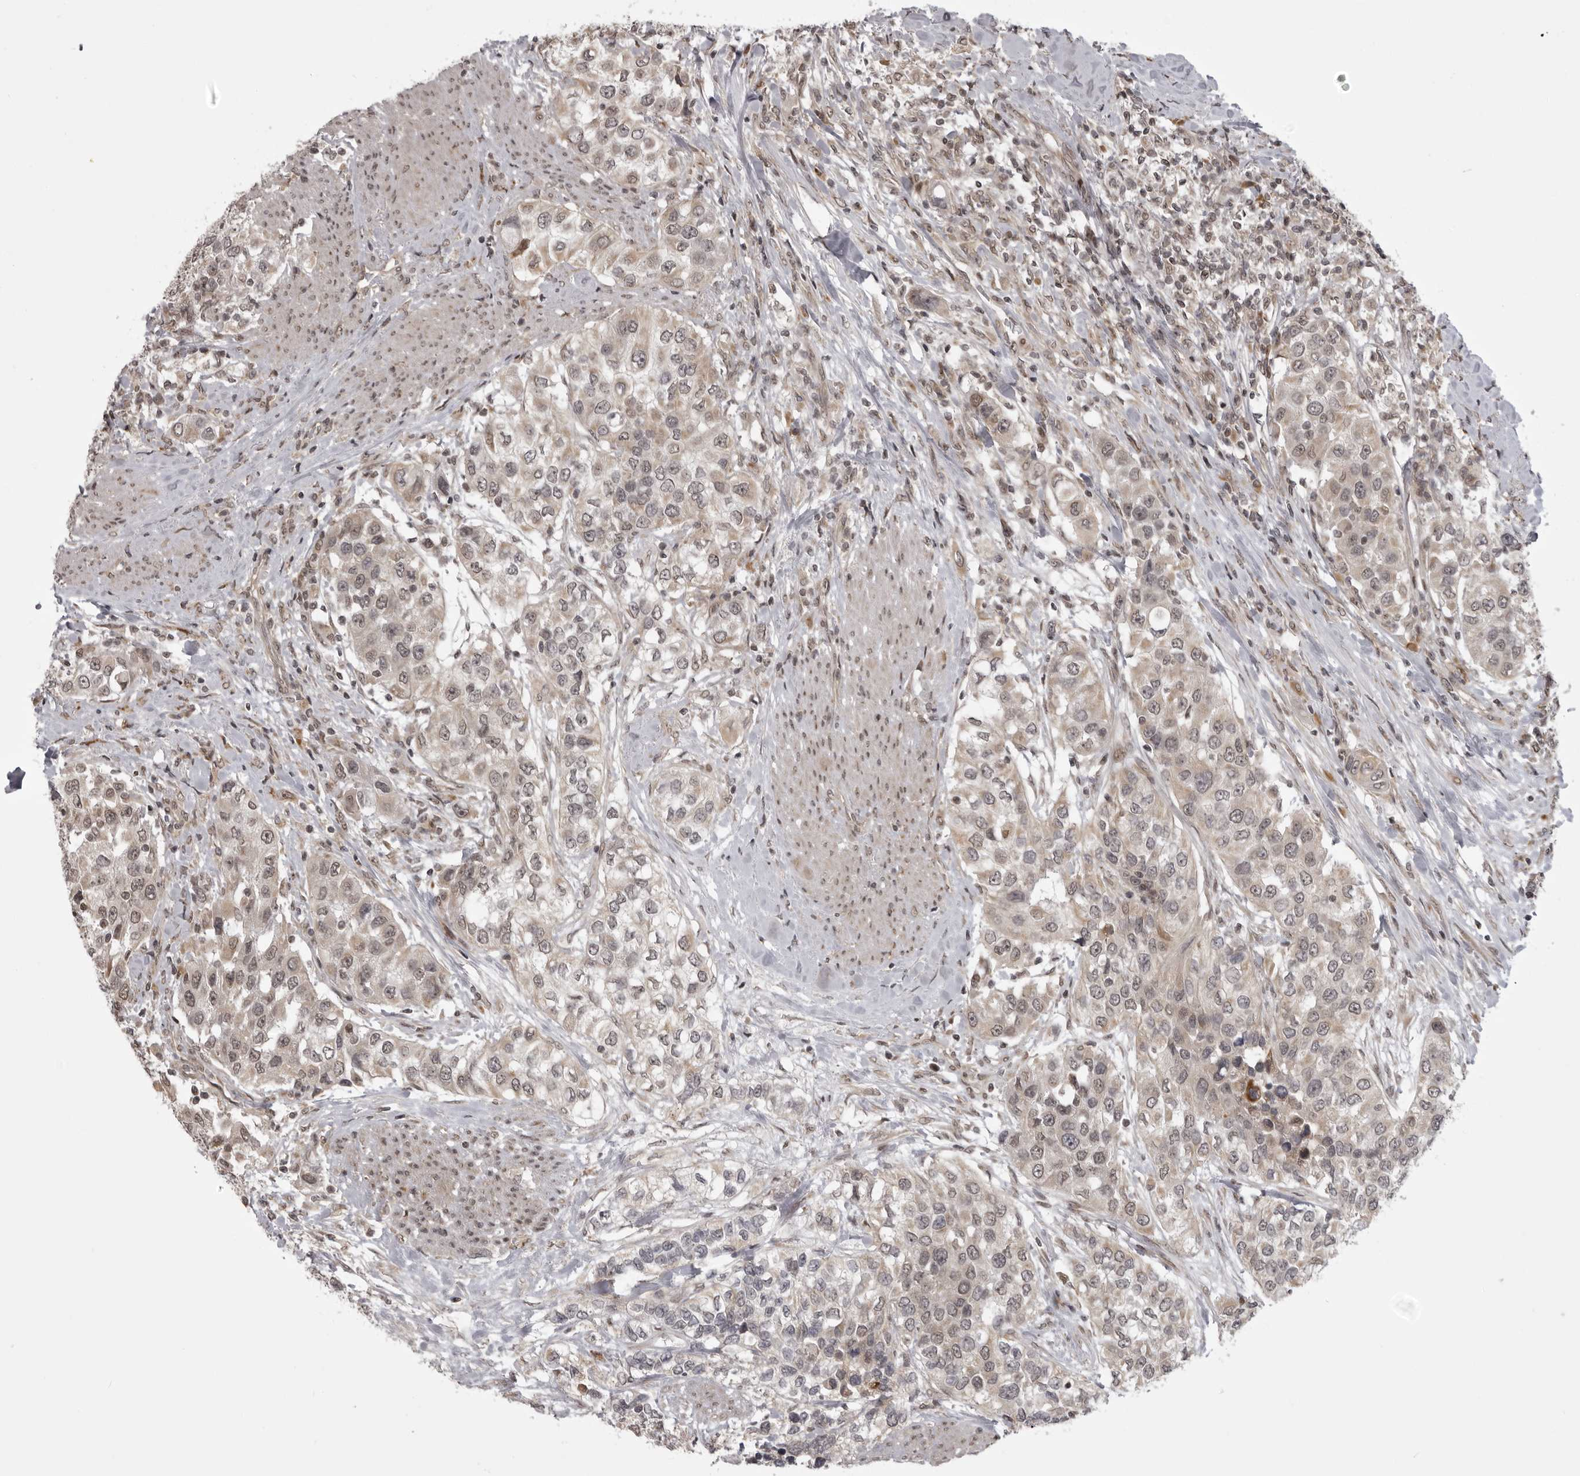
{"staining": {"intensity": "weak", "quantity": ">75%", "location": "cytoplasmic/membranous,nuclear"}, "tissue": "urothelial cancer", "cell_type": "Tumor cells", "image_type": "cancer", "snomed": [{"axis": "morphology", "description": "Urothelial carcinoma, High grade"}, {"axis": "topography", "description": "Urinary bladder"}], "caption": "Urothelial cancer tissue exhibits weak cytoplasmic/membranous and nuclear staining in approximately >75% of tumor cells, visualized by immunohistochemistry.", "gene": "C1orf109", "patient": {"sex": "female", "age": 80}}